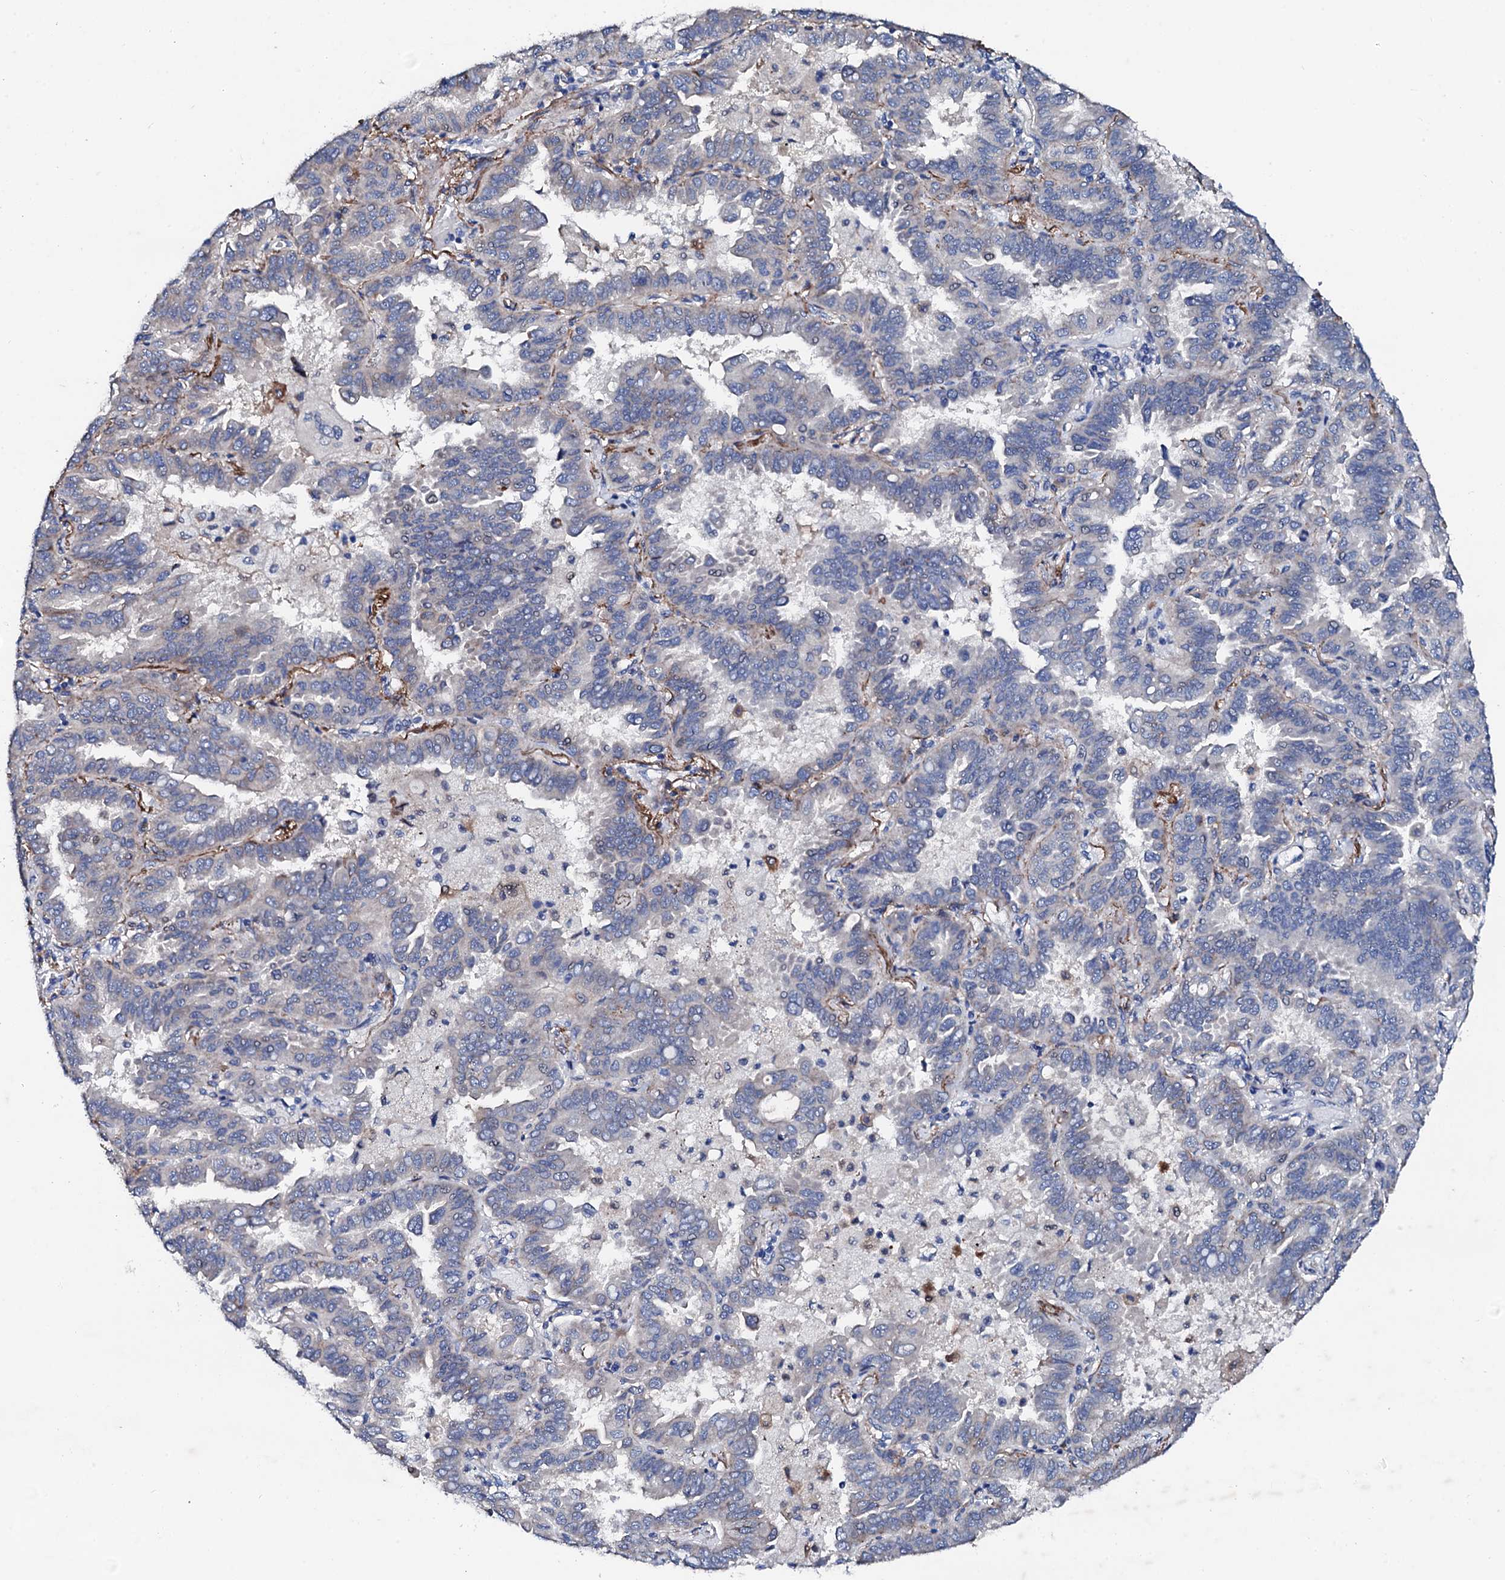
{"staining": {"intensity": "negative", "quantity": "none", "location": "none"}, "tissue": "lung cancer", "cell_type": "Tumor cells", "image_type": "cancer", "snomed": [{"axis": "morphology", "description": "Adenocarcinoma, NOS"}, {"axis": "topography", "description": "Lung"}], "caption": "Tumor cells show no significant staining in lung adenocarcinoma.", "gene": "TRDN", "patient": {"sex": "male", "age": 64}}